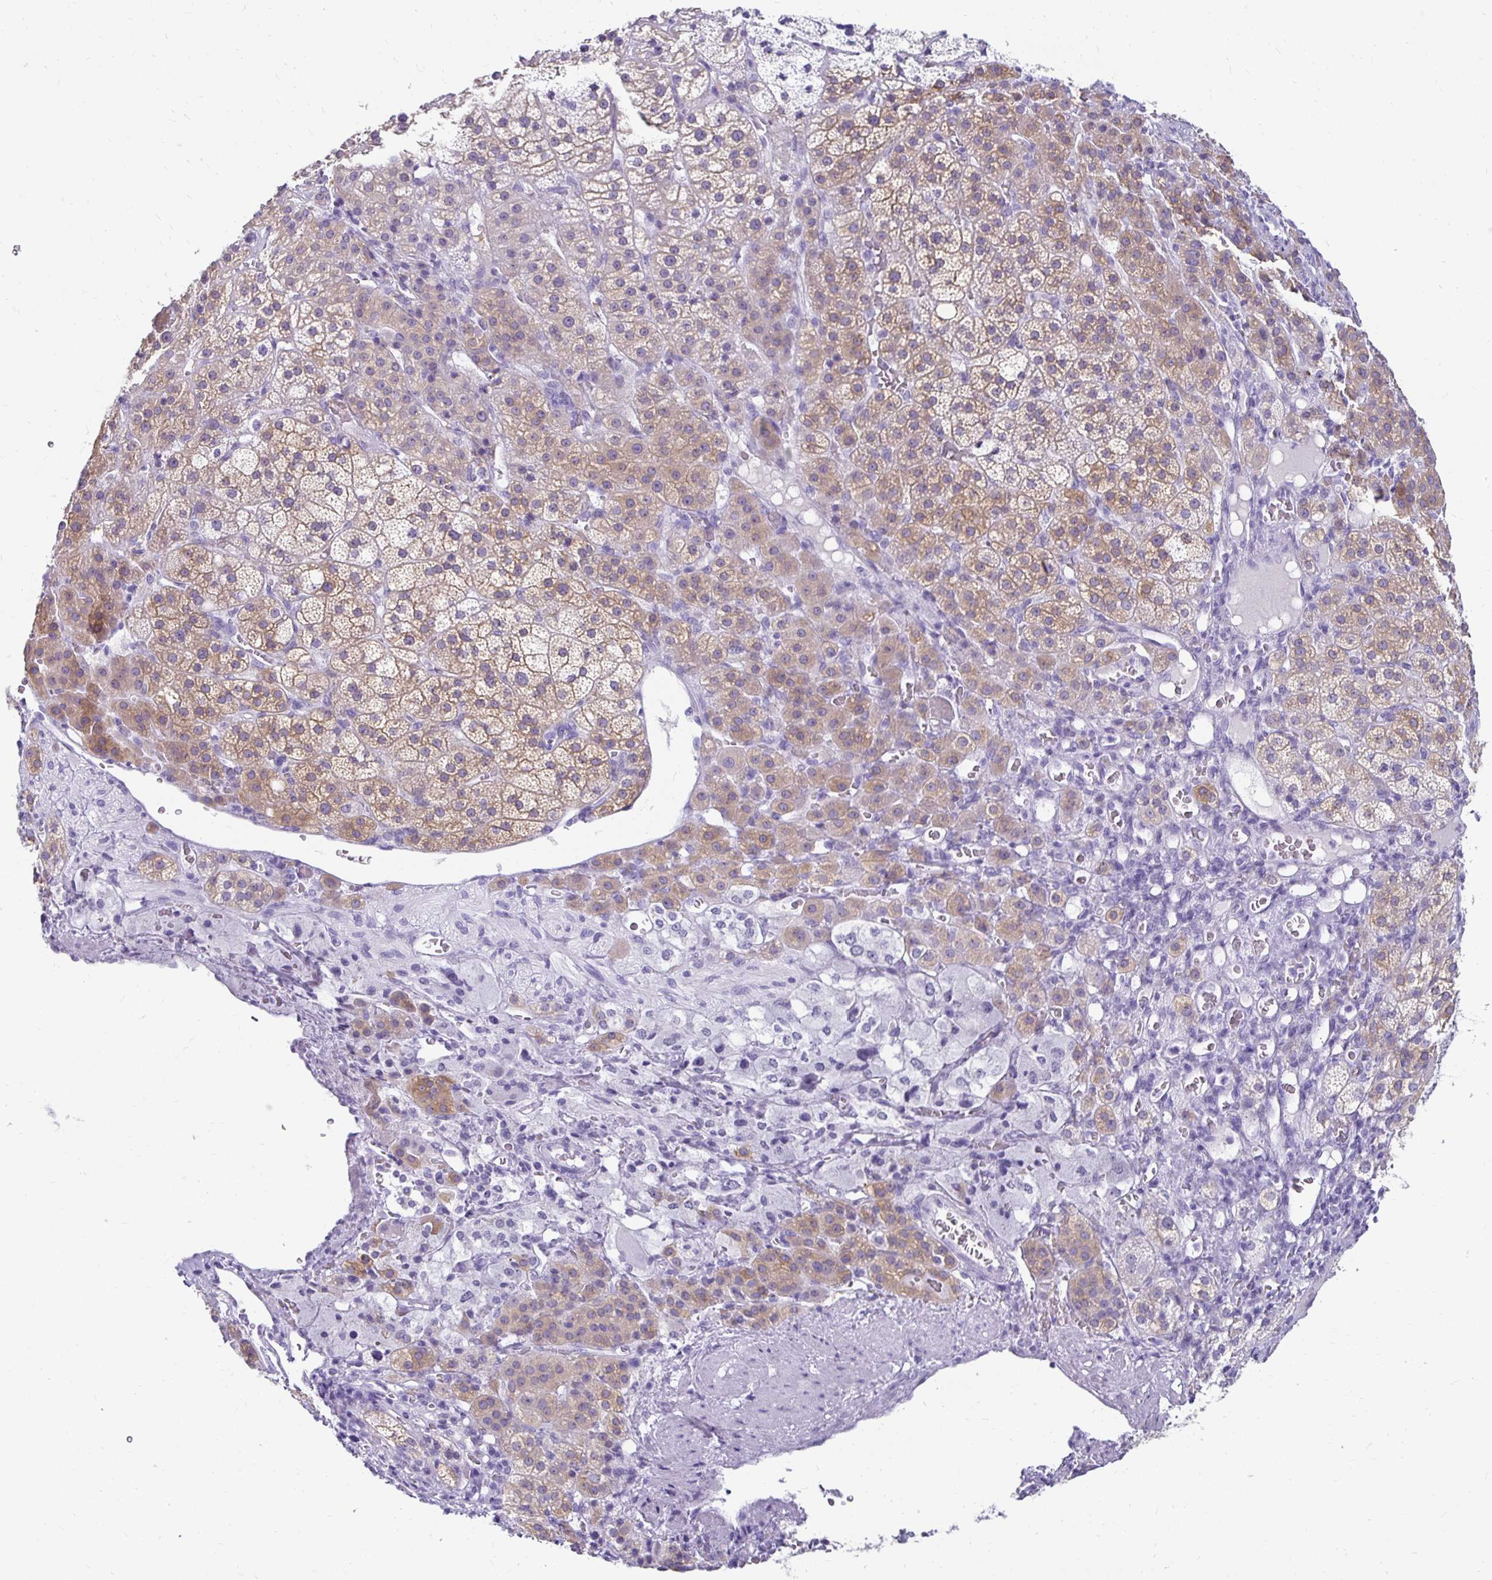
{"staining": {"intensity": "moderate", "quantity": "25%-75%", "location": "cytoplasmic/membranous"}, "tissue": "adrenal gland", "cell_type": "Glandular cells", "image_type": "normal", "snomed": [{"axis": "morphology", "description": "Normal tissue, NOS"}, {"axis": "topography", "description": "Adrenal gland"}], "caption": "Protein expression by immunohistochemistry displays moderate cytoplasmic/membranous expression in about 25%-75% of glandular cells in unremarkable adrenal gland.", "gene": "CST6", "patient": {"sex": "female", "age": 60}}